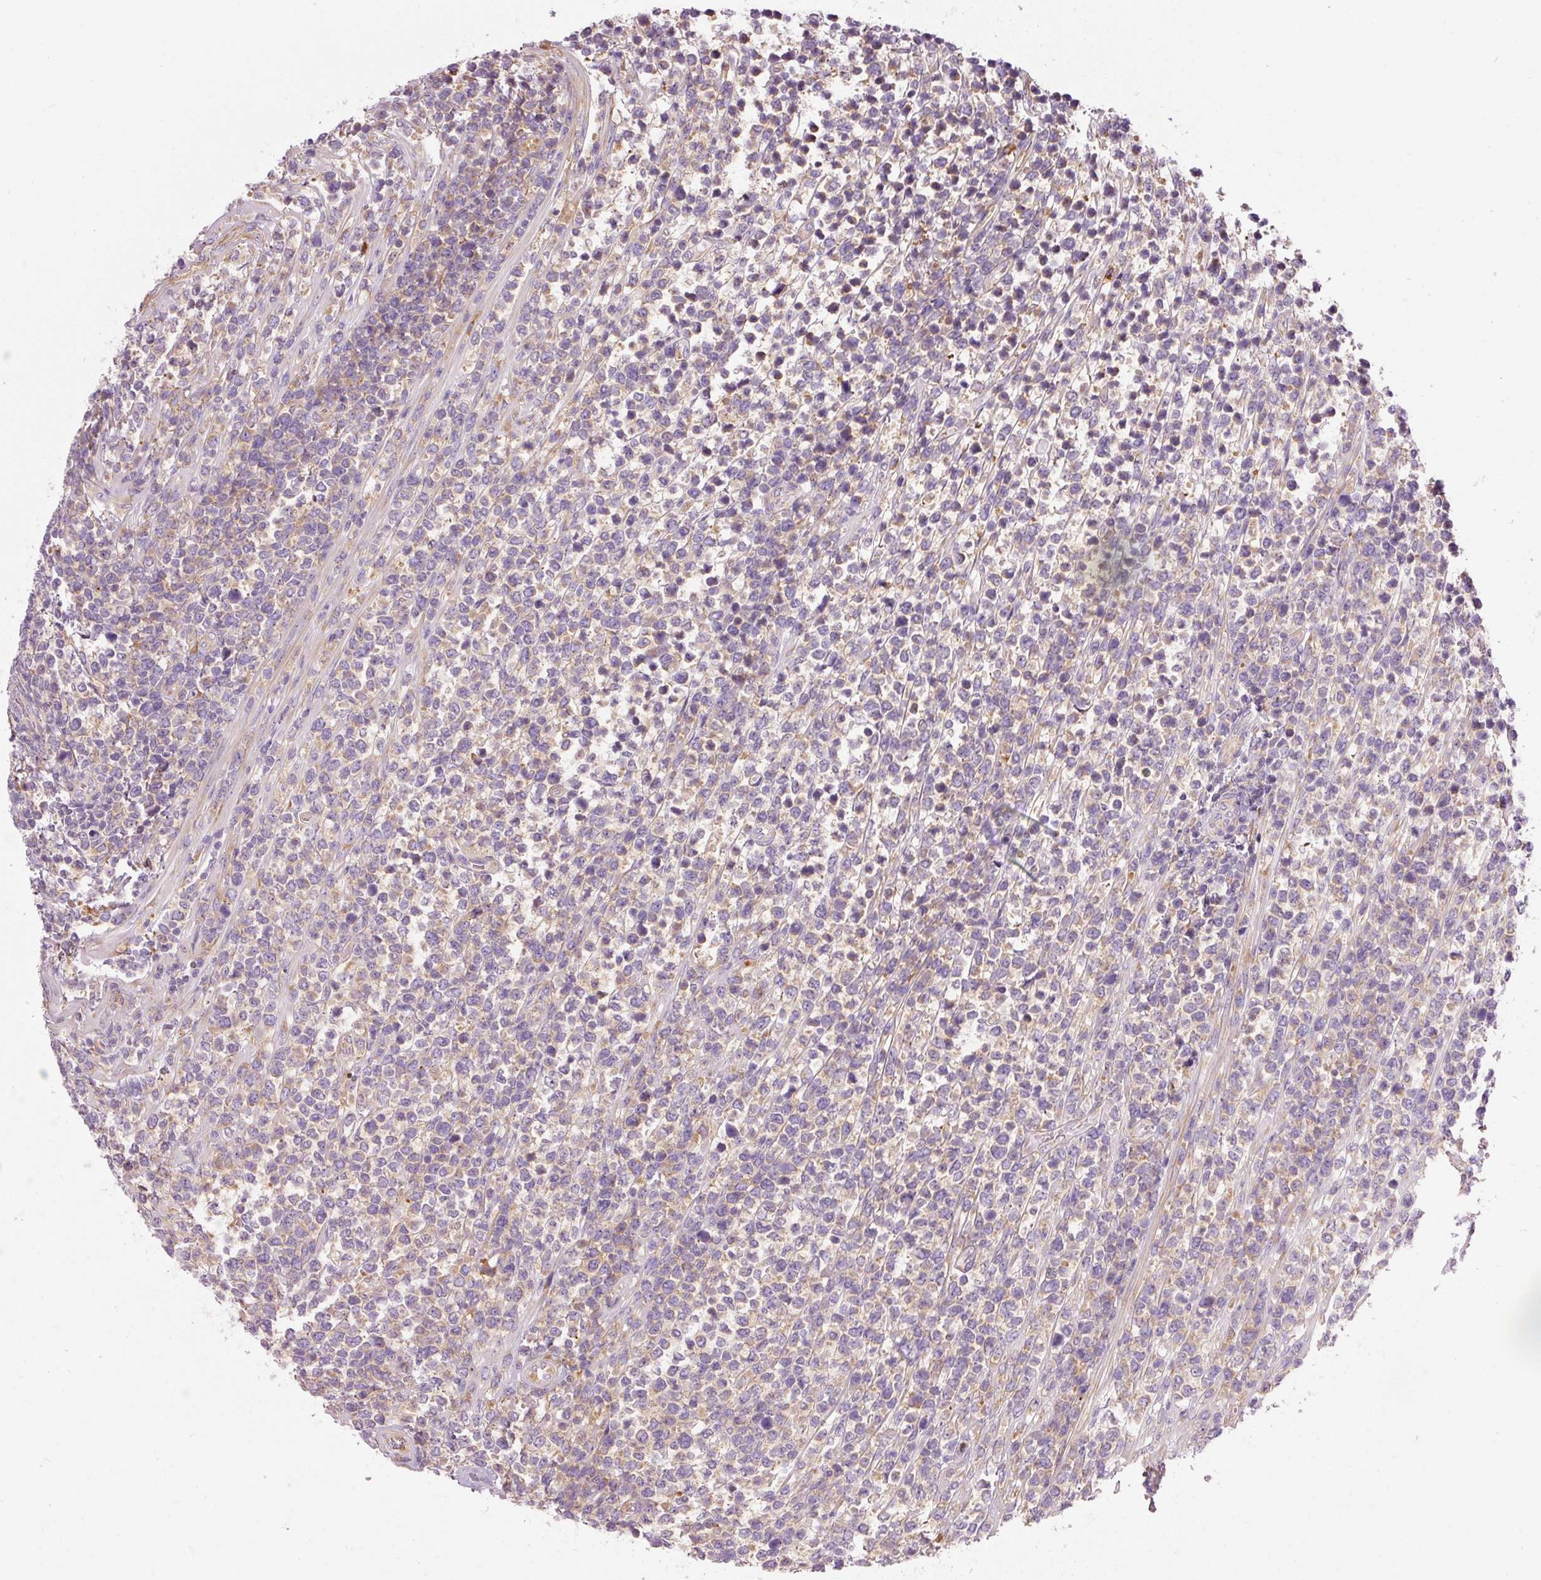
{"staining": {"intensity": "weak", "quantity": "<25%", "location": "cytoplasmic/membranous"}, "tissue": "lymphoma", "cell_type": "Tumor cells", "image_type": "cancer", "snomed": [{"axis": "morphology", "description": "Malignant lymphoma, non-Hodgkin's type, High grade"}, {"axis": "topography", "description": "Soft tissue"}], "caption": "An IHC photomicrograph of lymphoma is shown. There is no staining in tumor cells of lymphoma.", "gene": "RPL10A", "patient": {"sex": "female", "age": 56}}